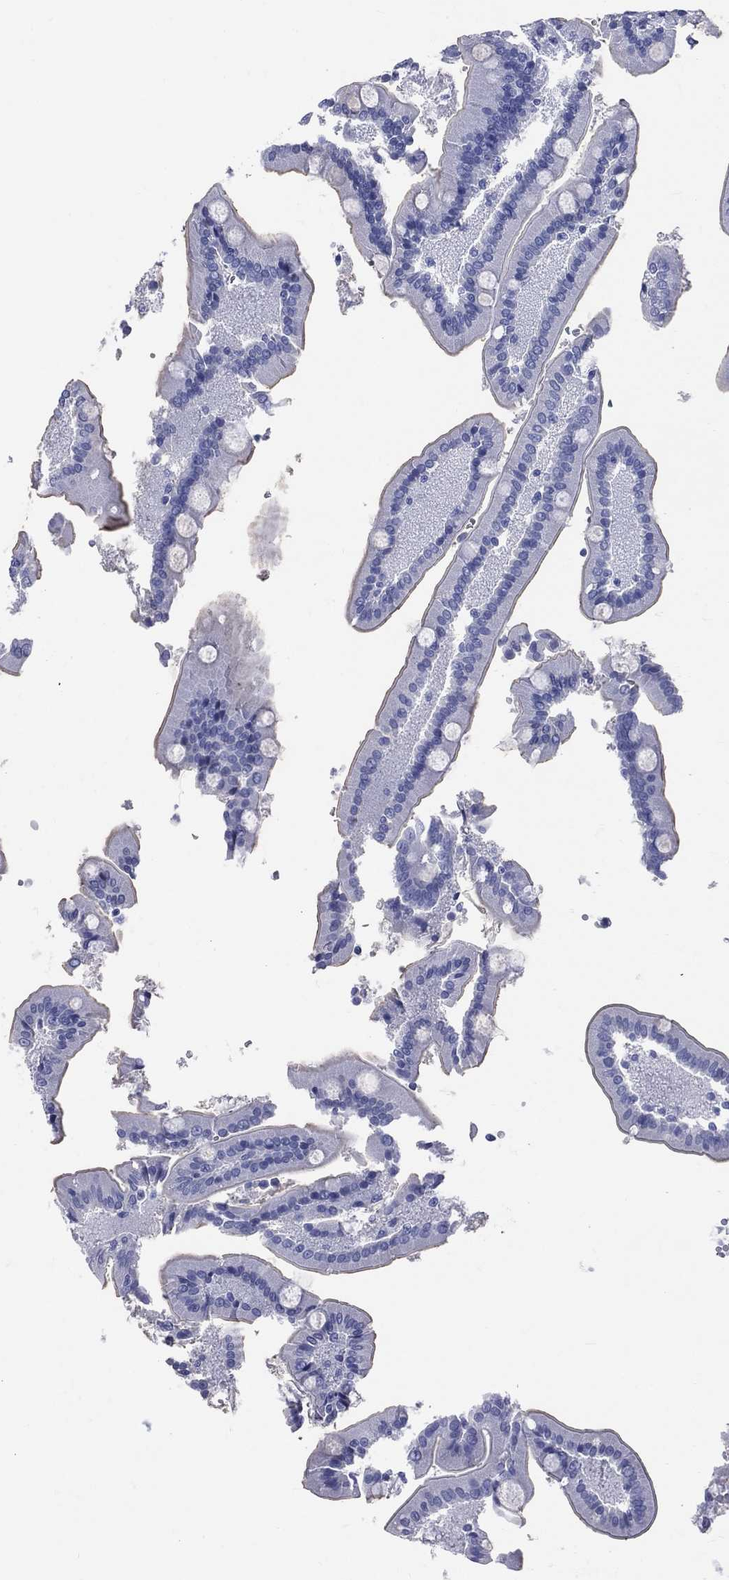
{"staining": {"intensity": "negative", "quantity": "none", "location": "none"}, "tissue": "duodenum", "cell_type": "Glandular cells", "image_type": "normal", "snomed": [{"axis": "morphology", "description": "Normal tissue, NOS"}, {"axis": "topography", "description": "Duodenum"}], "caption": "Immunohistochemistry (IHC) micrograph of unremarkable duodenum: duodenum stained with DAB exhibits no significant protein expression in glandular cells.", "gene": "CYLC1", "patient": {"sex": "female", "age": 62}}